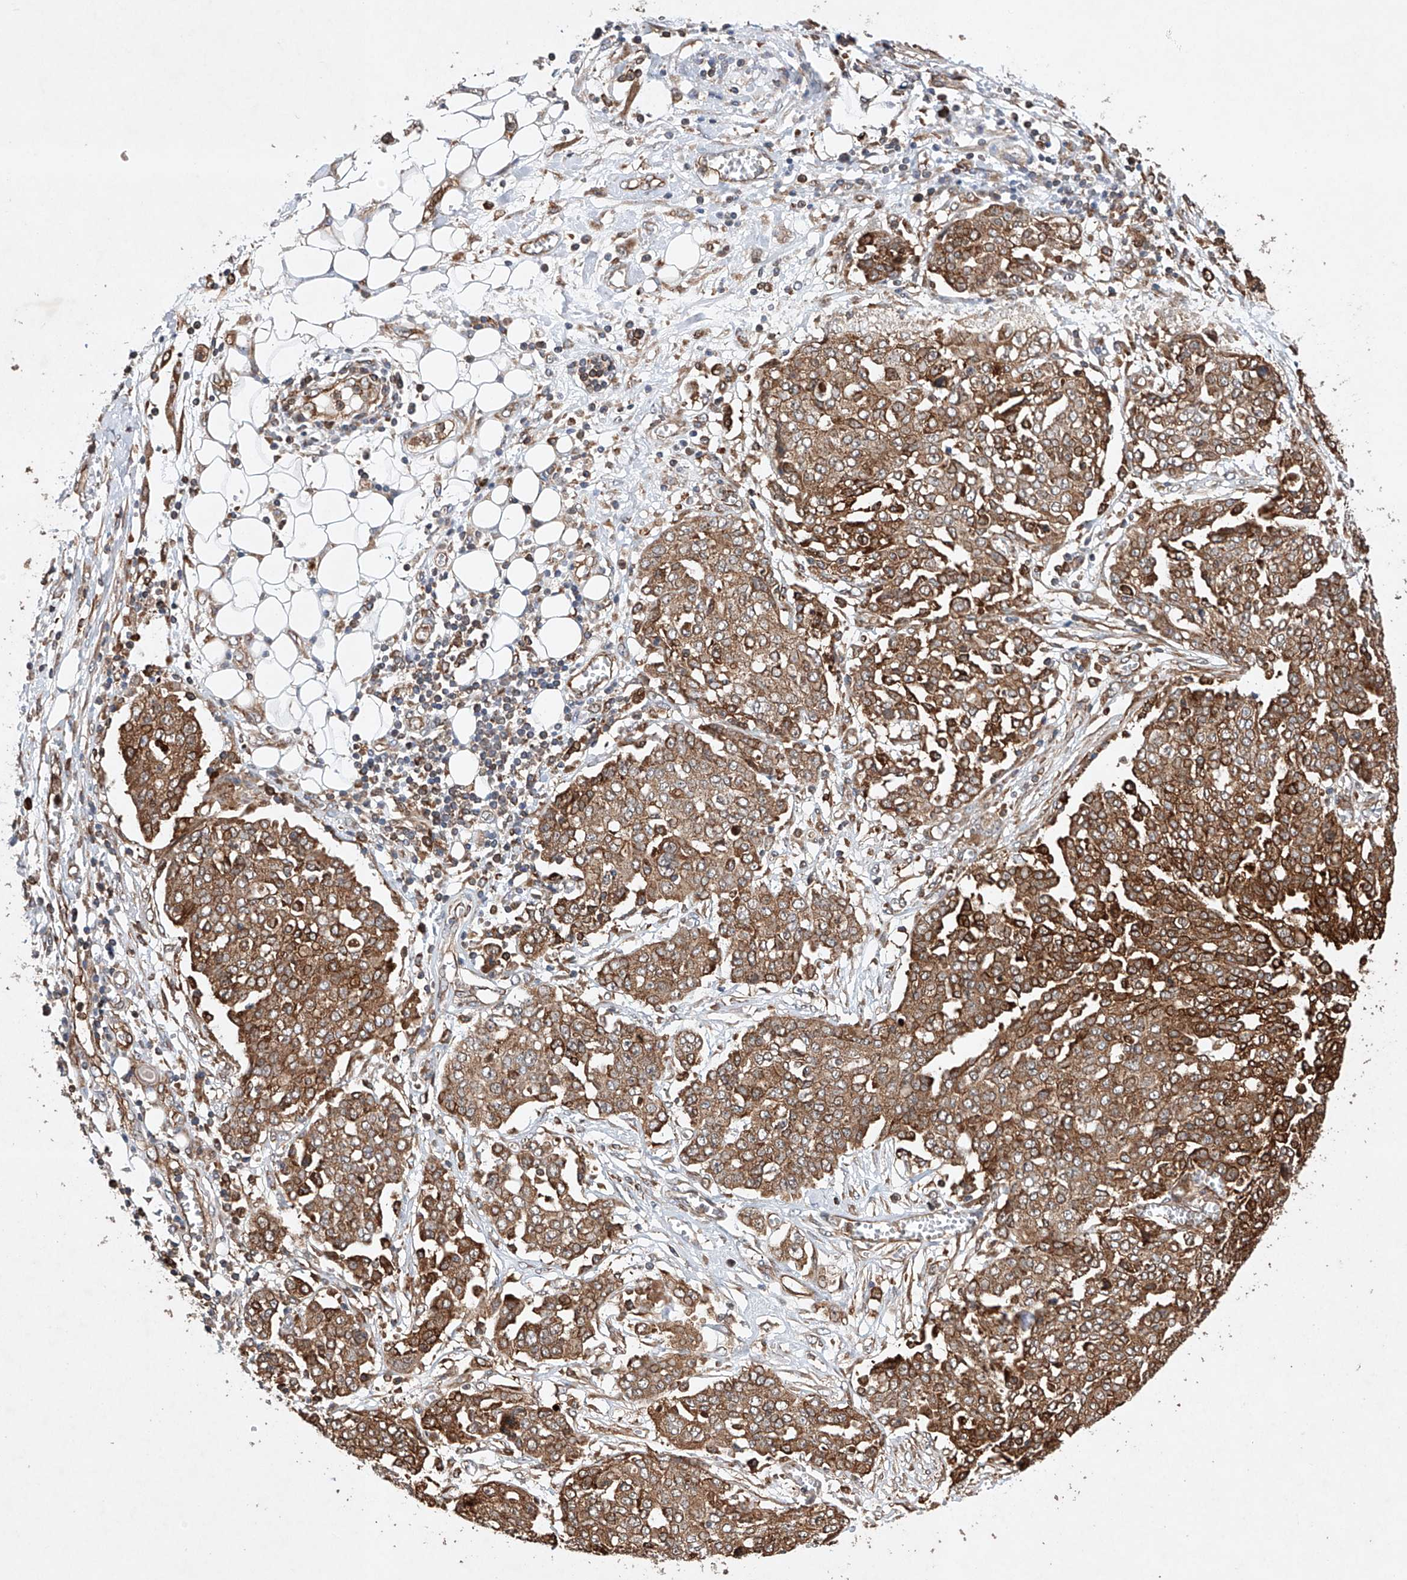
{"staining": {"intensity": "strong", "quantity": ">75%", "location": "cytoplasmic/membranous"}, "tissue": "ovarian cancer", "cell_type": "Tumor cells", "image_type": "cancer", "snomed": [{"axis": "morphology", "description": "Cystadenocarcinoma, serous, NOS"}, {"axis": "topography", "description": "Soft tissue"}, {"axis": "topography", "description": "Ovary"}], "caption": "Immunohistochemical staining of ovarian cancer displays strong cytoplasmic/membranous protein positivity in about >75% of tumor cells.", "gene": "TIMM23", "patient": {"sex": "female", "age": 57}}